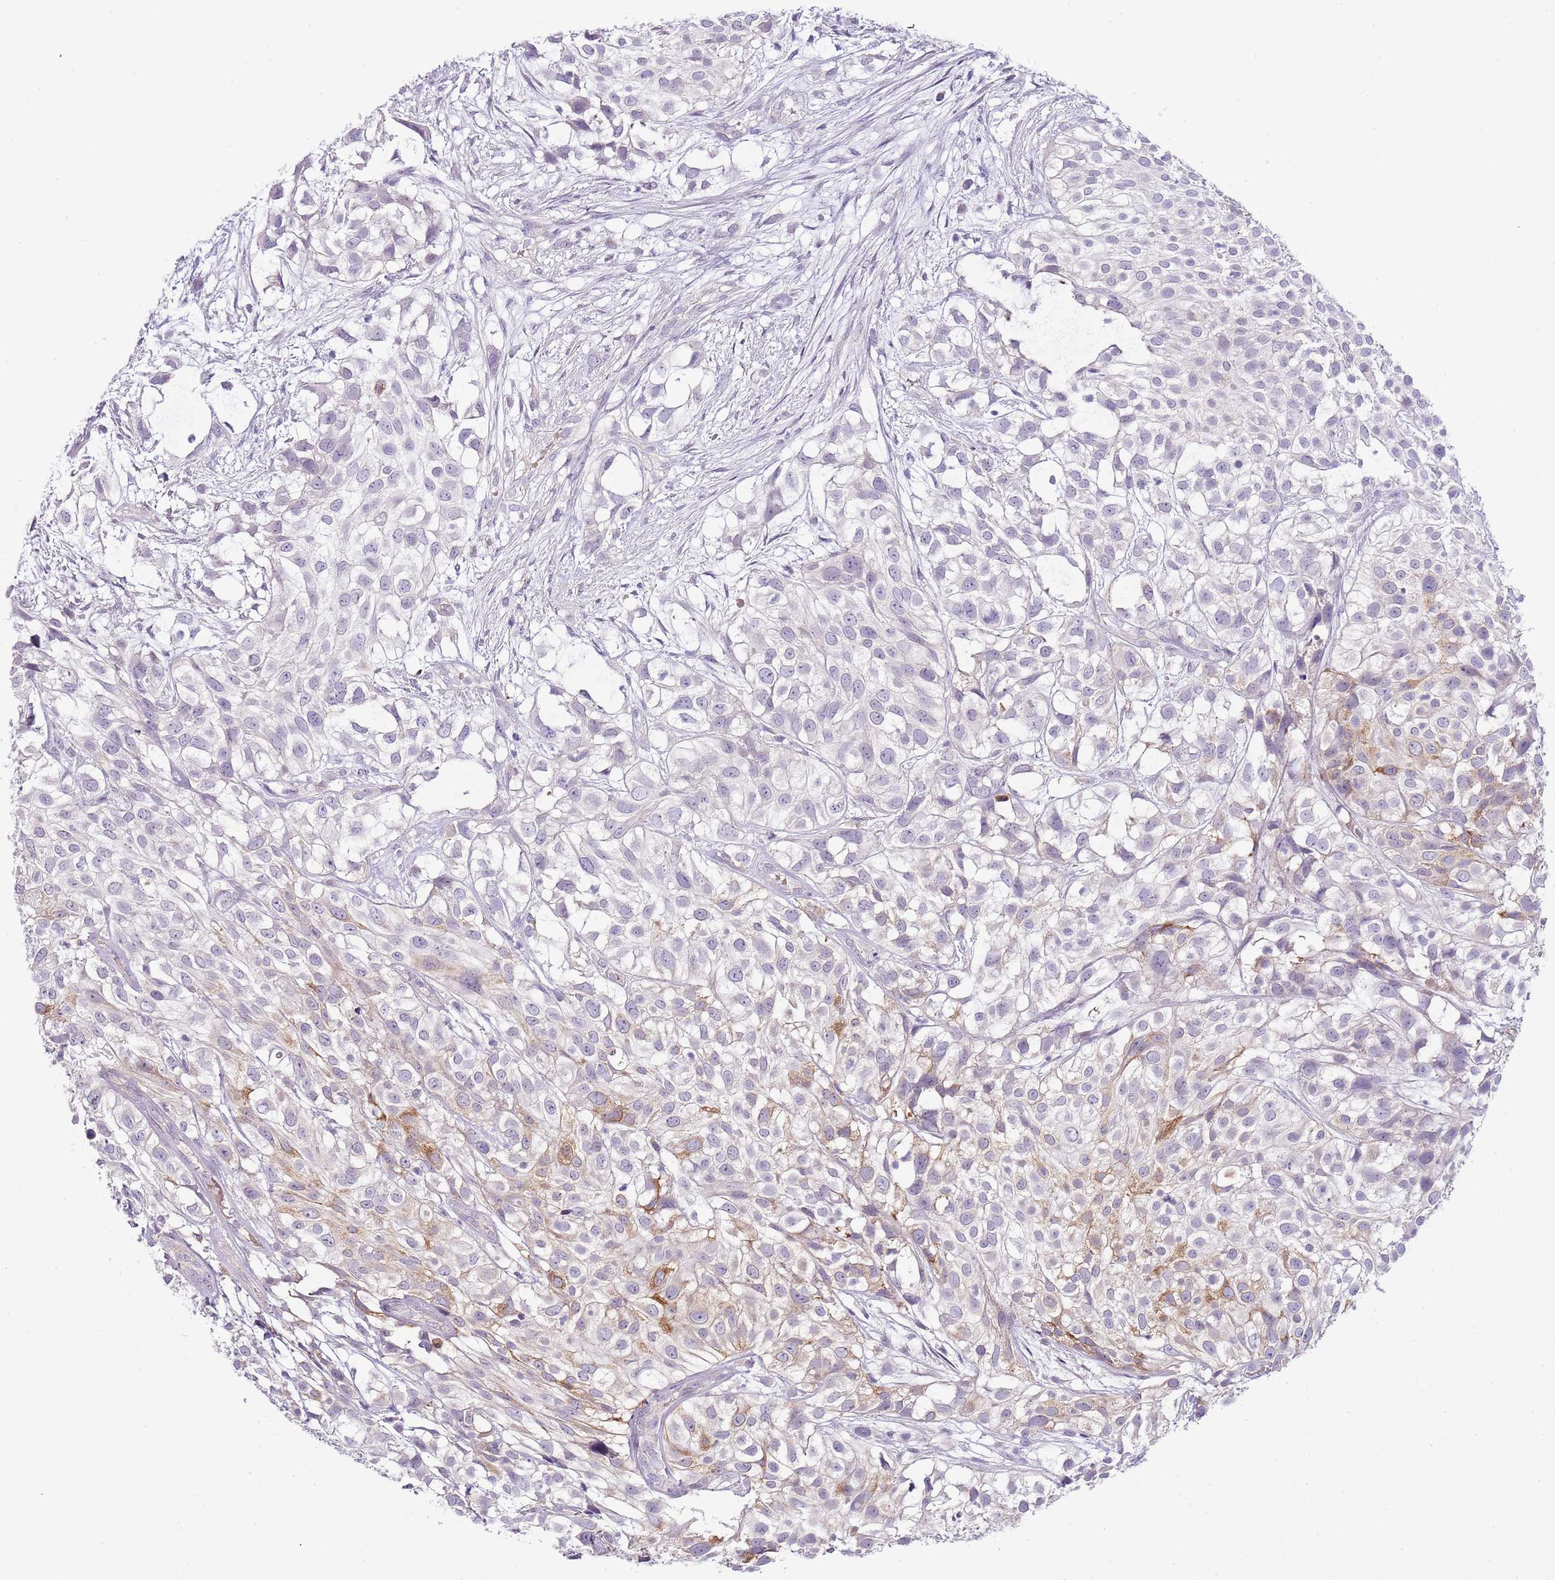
{"staining": {"intensity": "moderate", "quantity": "<25%", "location": "cytoplasmic/membranous"}, "tissue": "urothelial cancer", "cell_type": "Tumor cells", "image_type": "cancer", "snomed": [{"axis": "morphology", "description": "Urothelial carcinoma, High grade"}, {"axis": "topography", "description": "Urinary bladder"}], "caption": "Human urothelial cancer stained with a brown dye shows moderate cytoplasmic/membranous positive positivity in about <25% of tumor cells.", "gene": "ABHD17A", "patient": {"sex": "male", "age": 56}}